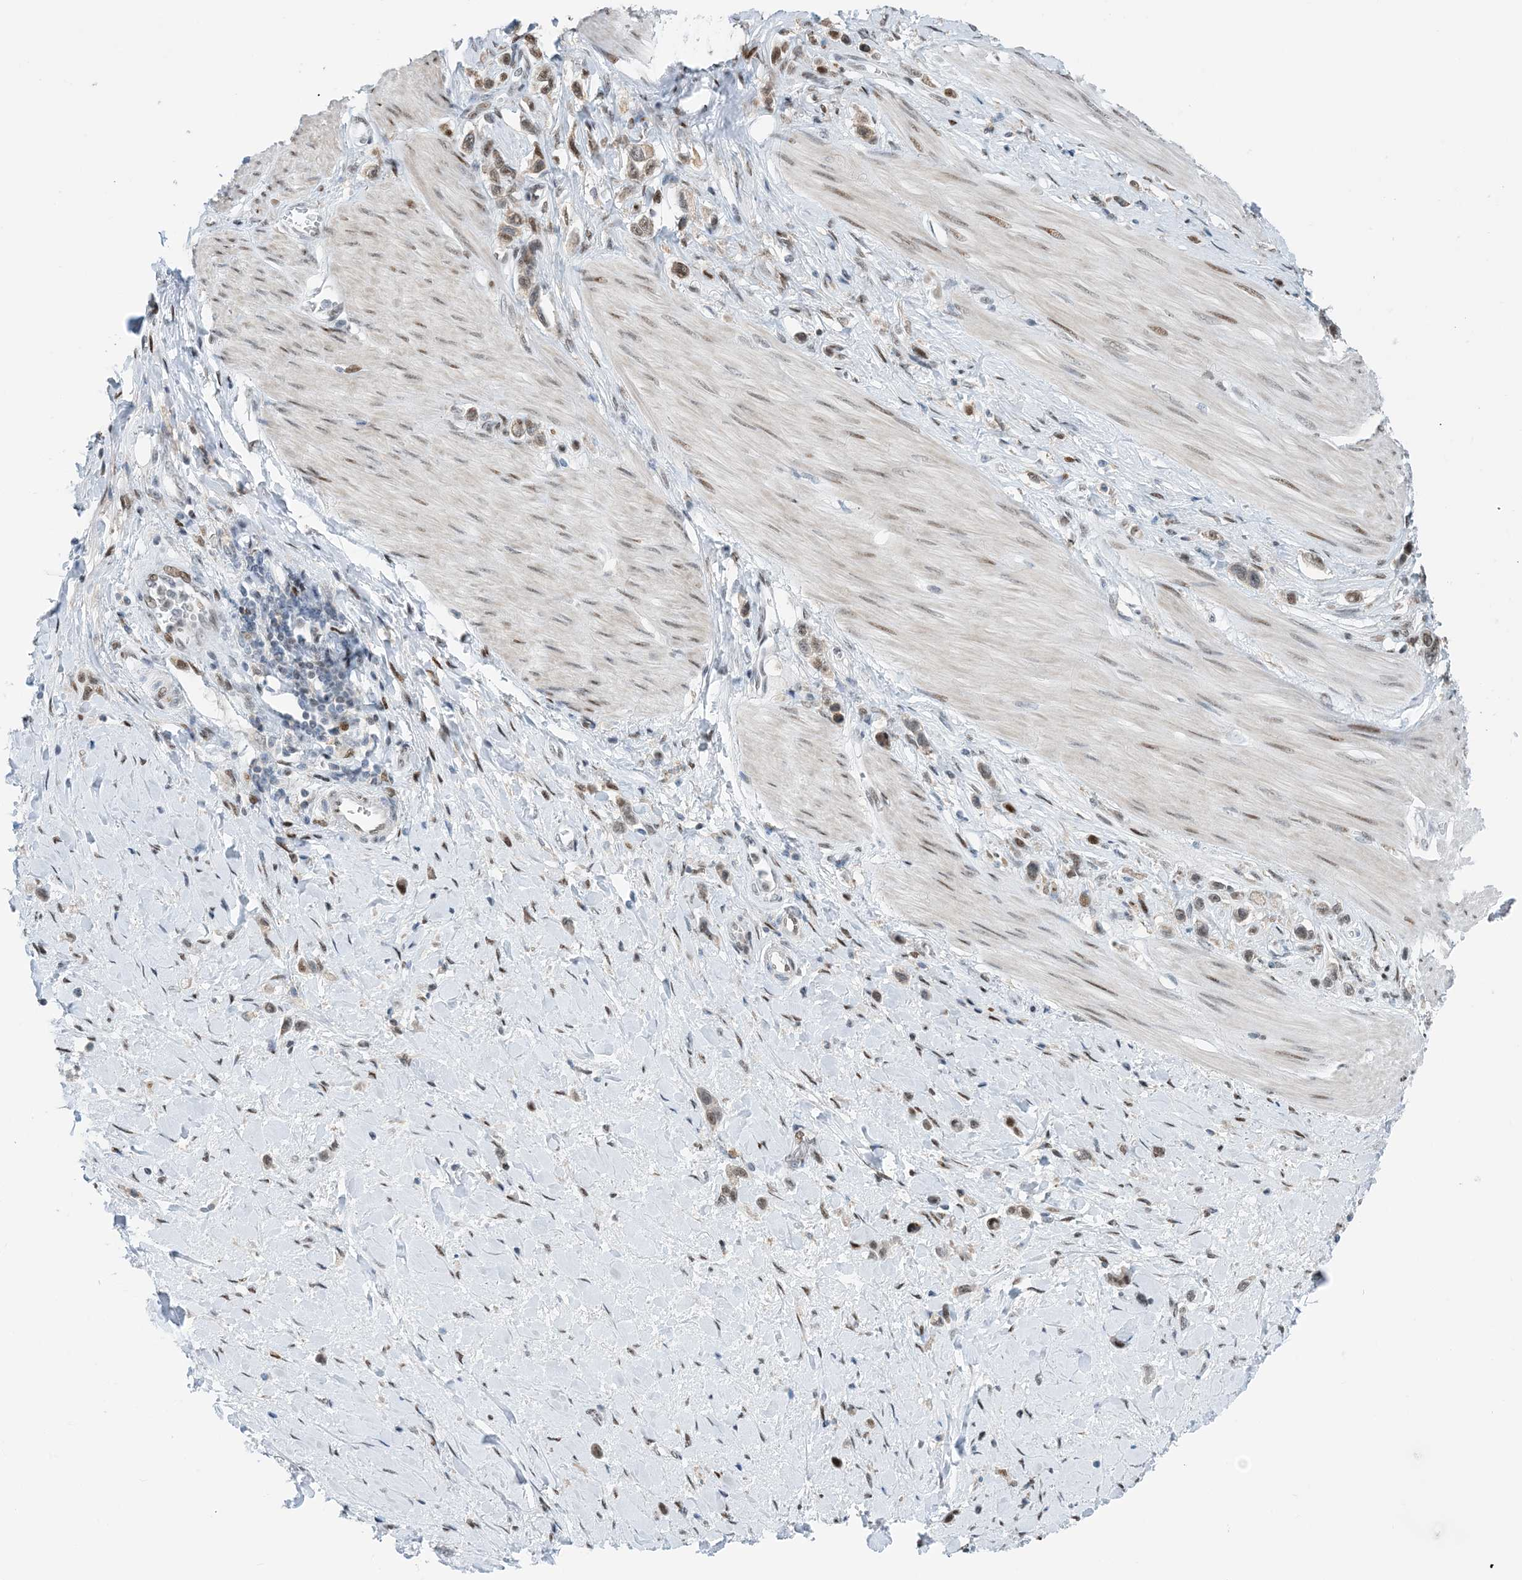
{"staining": {"intensity": "weak", "quantity": ">75%", "location": "nuclear"}, "tissue": "stomach cancer", "cell_type": "Tumor cells", "image_type": "cancer", "snomed": [{"axis": "morphology", "description": "Adenocarcinoma, NOS"}, {"axis": "topography", "description": "Stomach"}], "caption": "This is an image of immunohistochemistry (IHC) staining of stomach adenocarcinoma, which shows weak expression in the nuclear of tumor cells.", "gene": "HEMK1", "patient": {"sex": "female", "age": 65}}